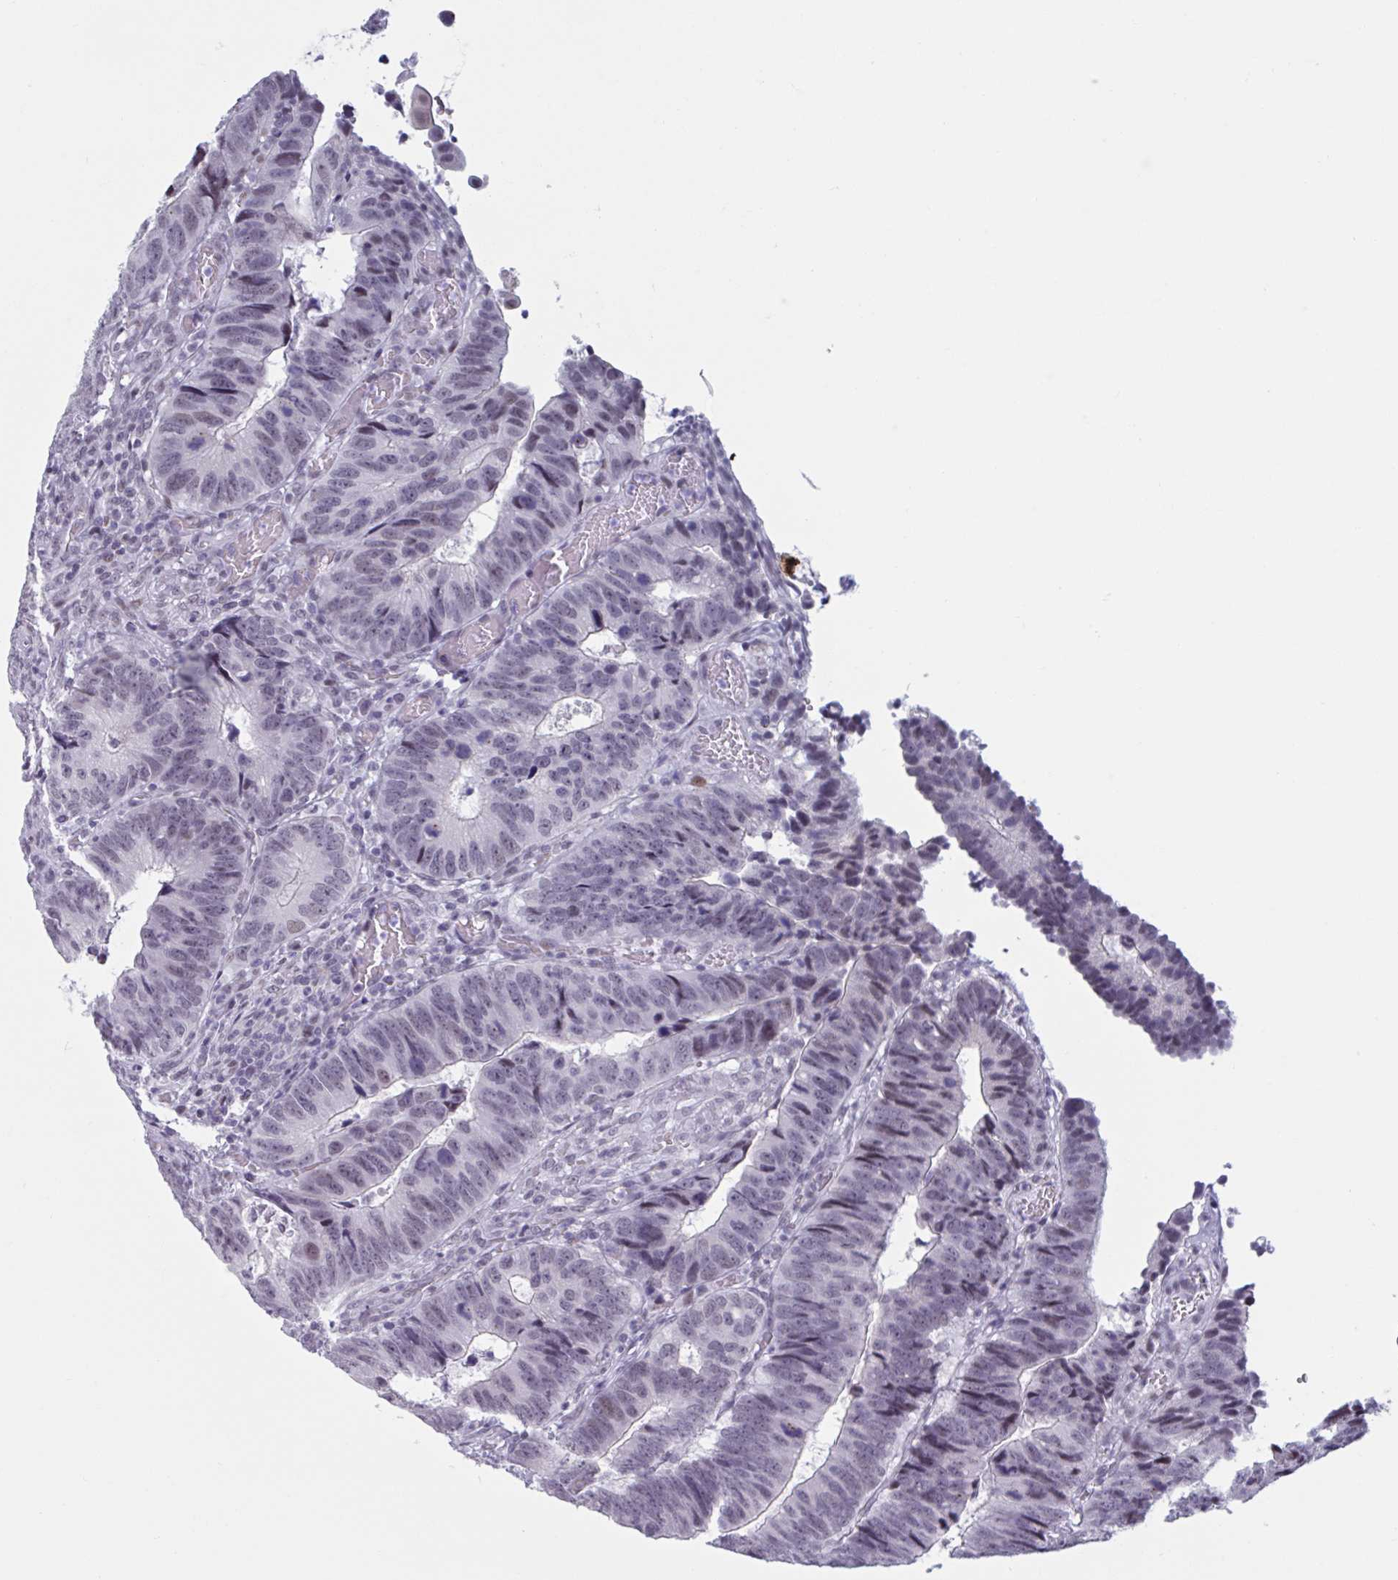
{"staining": {"intensity": "weak", "quantity": "25%-75%", "location": "nuclear"}, "tissue": "colorectal cancer", "cell_type": "Tumor cells", "image_type": "cancer", "snomed": [{"axis": "morphology", "description": "Adenocarcinoma, NOS"}, {"axis": "topography", "description": "Colon"}], "caption": "The immunohistochemical stain highlights weak nuclear staining in tumor cells of adenocarcinoma (colorectal) tissue.", "gene": "HSD17B6", "patient": {"sex": "male", "age": 62}}